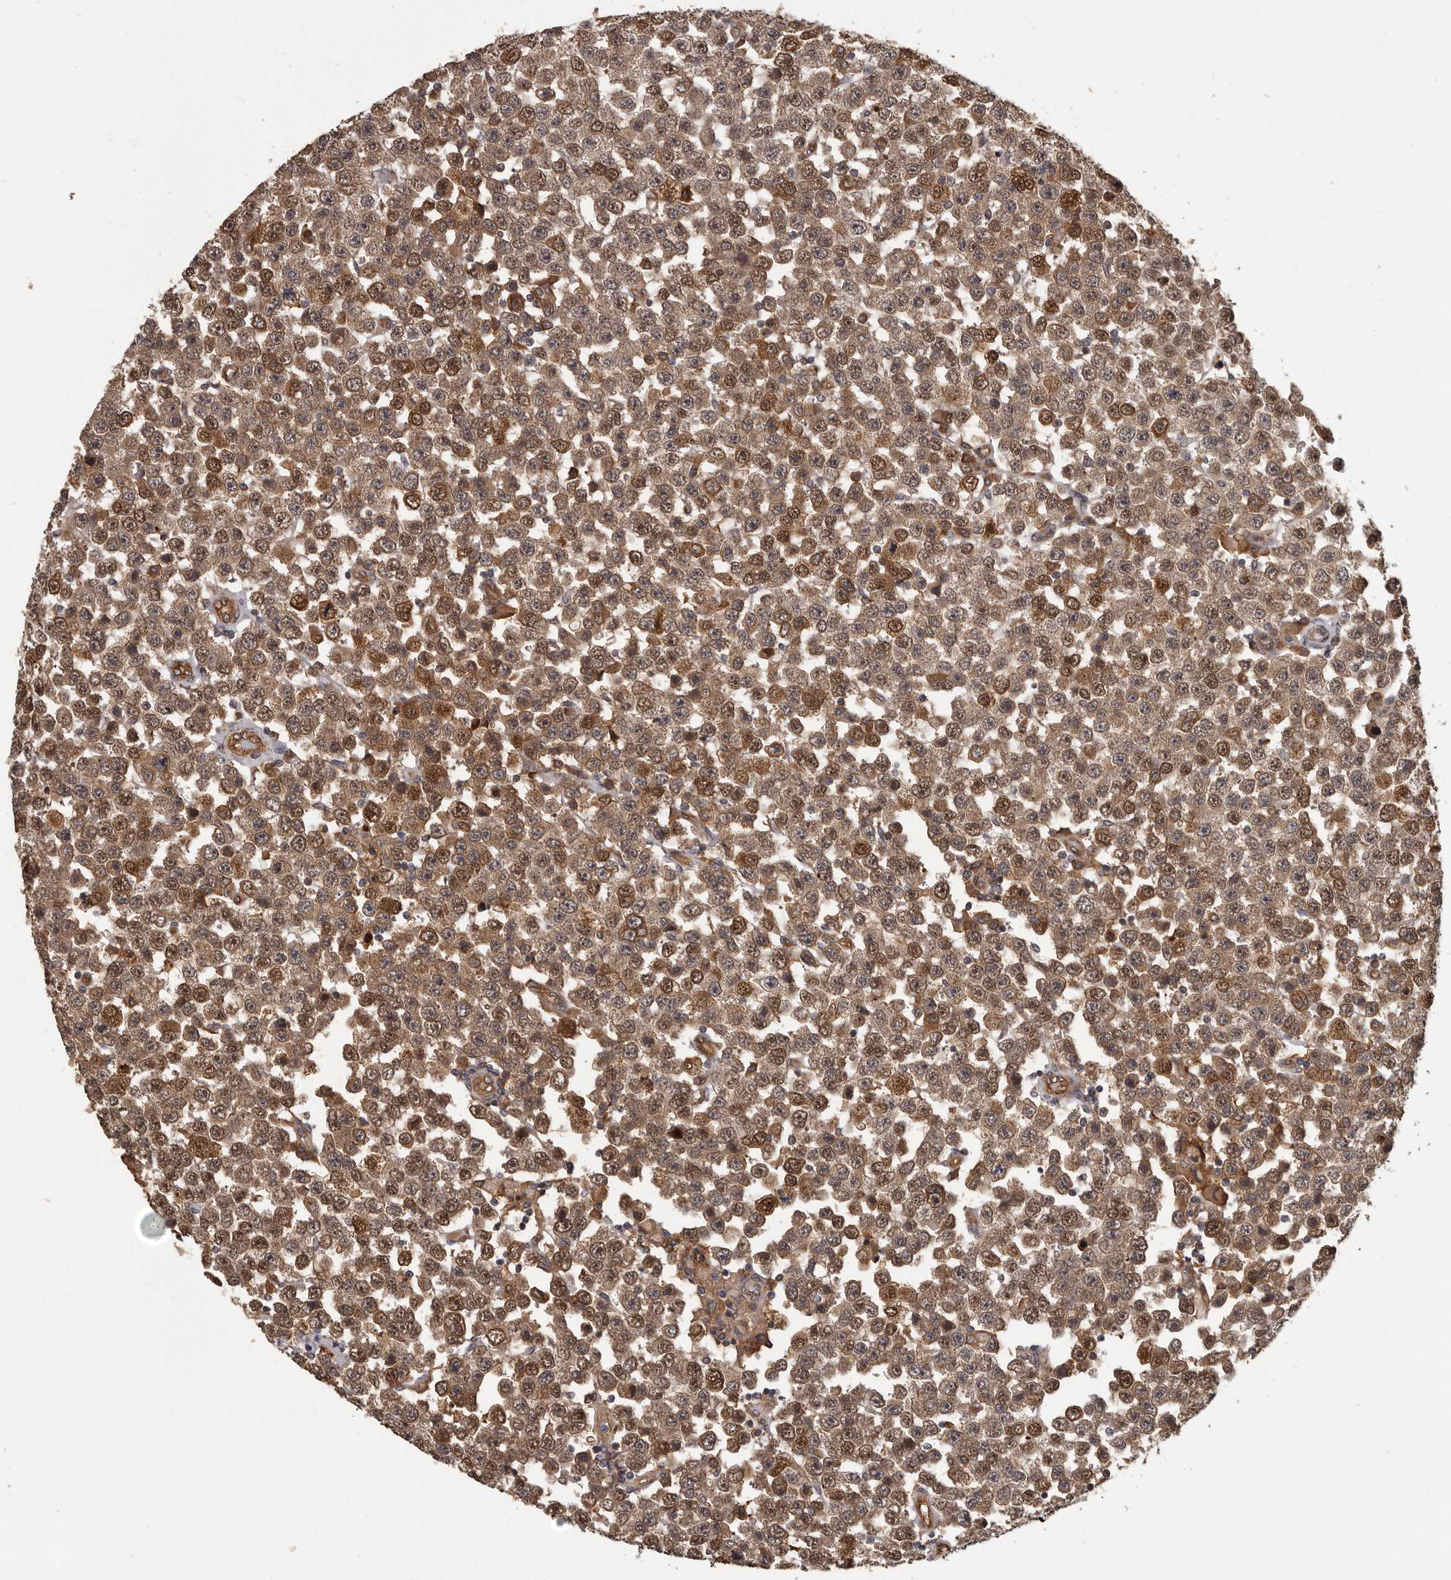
{"staining": {"intensity": "moderate", "quantity": ">75%", "location": "cytoplasmic/membranous,nuclear"}, "tissue": "testis cancer", "cell_type": "Tumor cells", "image_type": "cancer", "snomed": [{"axis": "morphology", "description": "Seminoma, NOS"}, {"axis": "topography", "description": "Testis"}], "caption": "High-power microscopy captured an immunohistochemistry photomicrograph of seminoma (testis), revealing moderate cytoplasmic/membranous and nuclear expression in approximately >75% of tumor cells. The protein is shown in brown color, while the nuclei are stained blue.", "gene": "SLITRK6", "patient": {"sex": "male", "age": 28}}